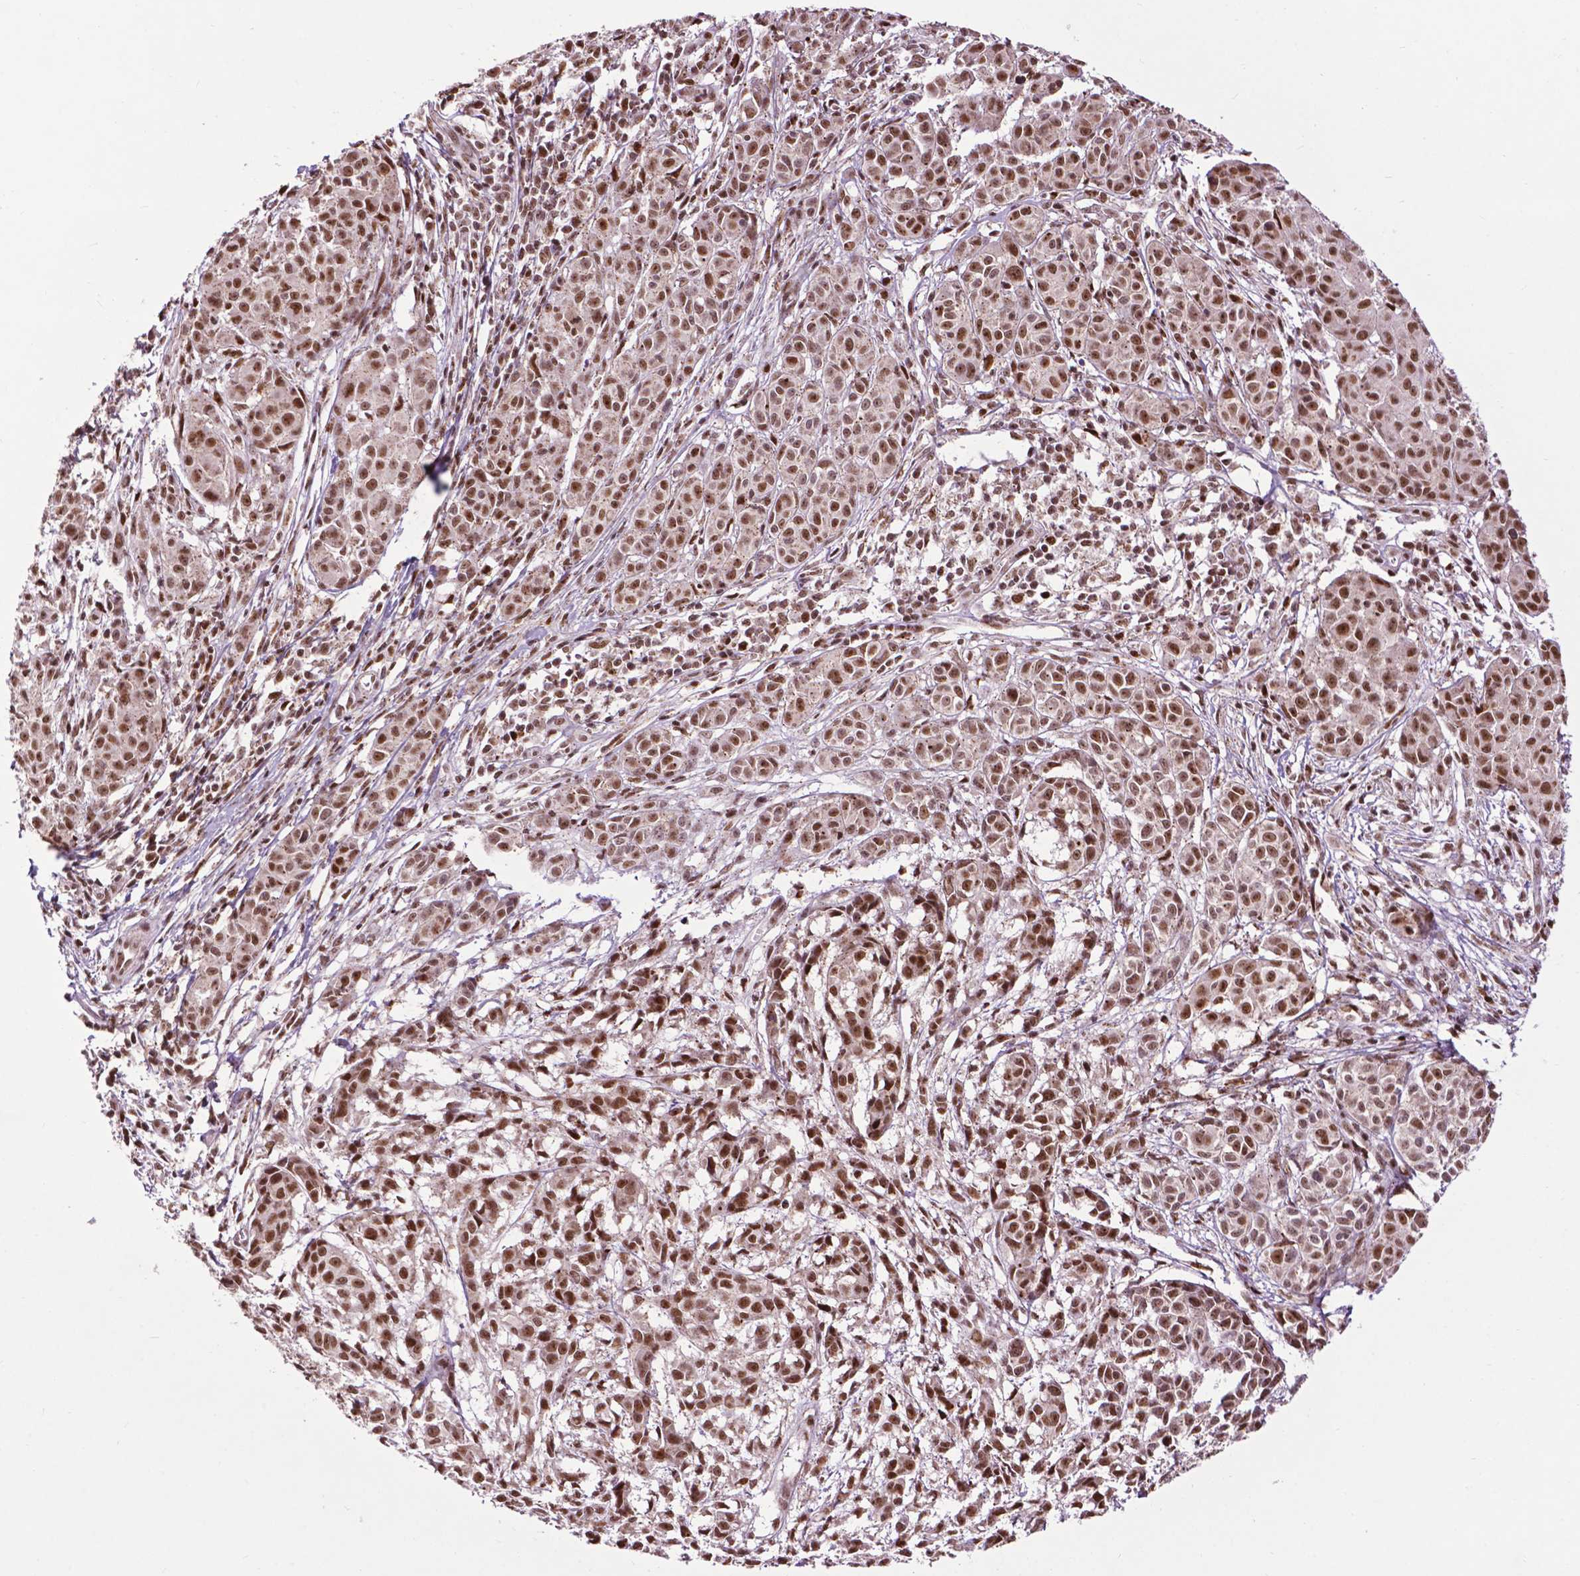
{"staining": {"intensity": "strong", "quantity": ">75%", "location": "nuclear"}, "tissue": "melanoma", "cell_type": "Tumor cells", "image_type": "cancer", "snomed": [{"axis": "morphology", "description": "Malignant melanoma, NOS"}, {"axis": "topography", "description": "Skin"}], "caption": "Protein expression analysis of human melanoma reveals strong nuclear expression in about >75% of tumor cells.", "gene": "EAF1", "patient": {"sex": "male", "age": 48}}